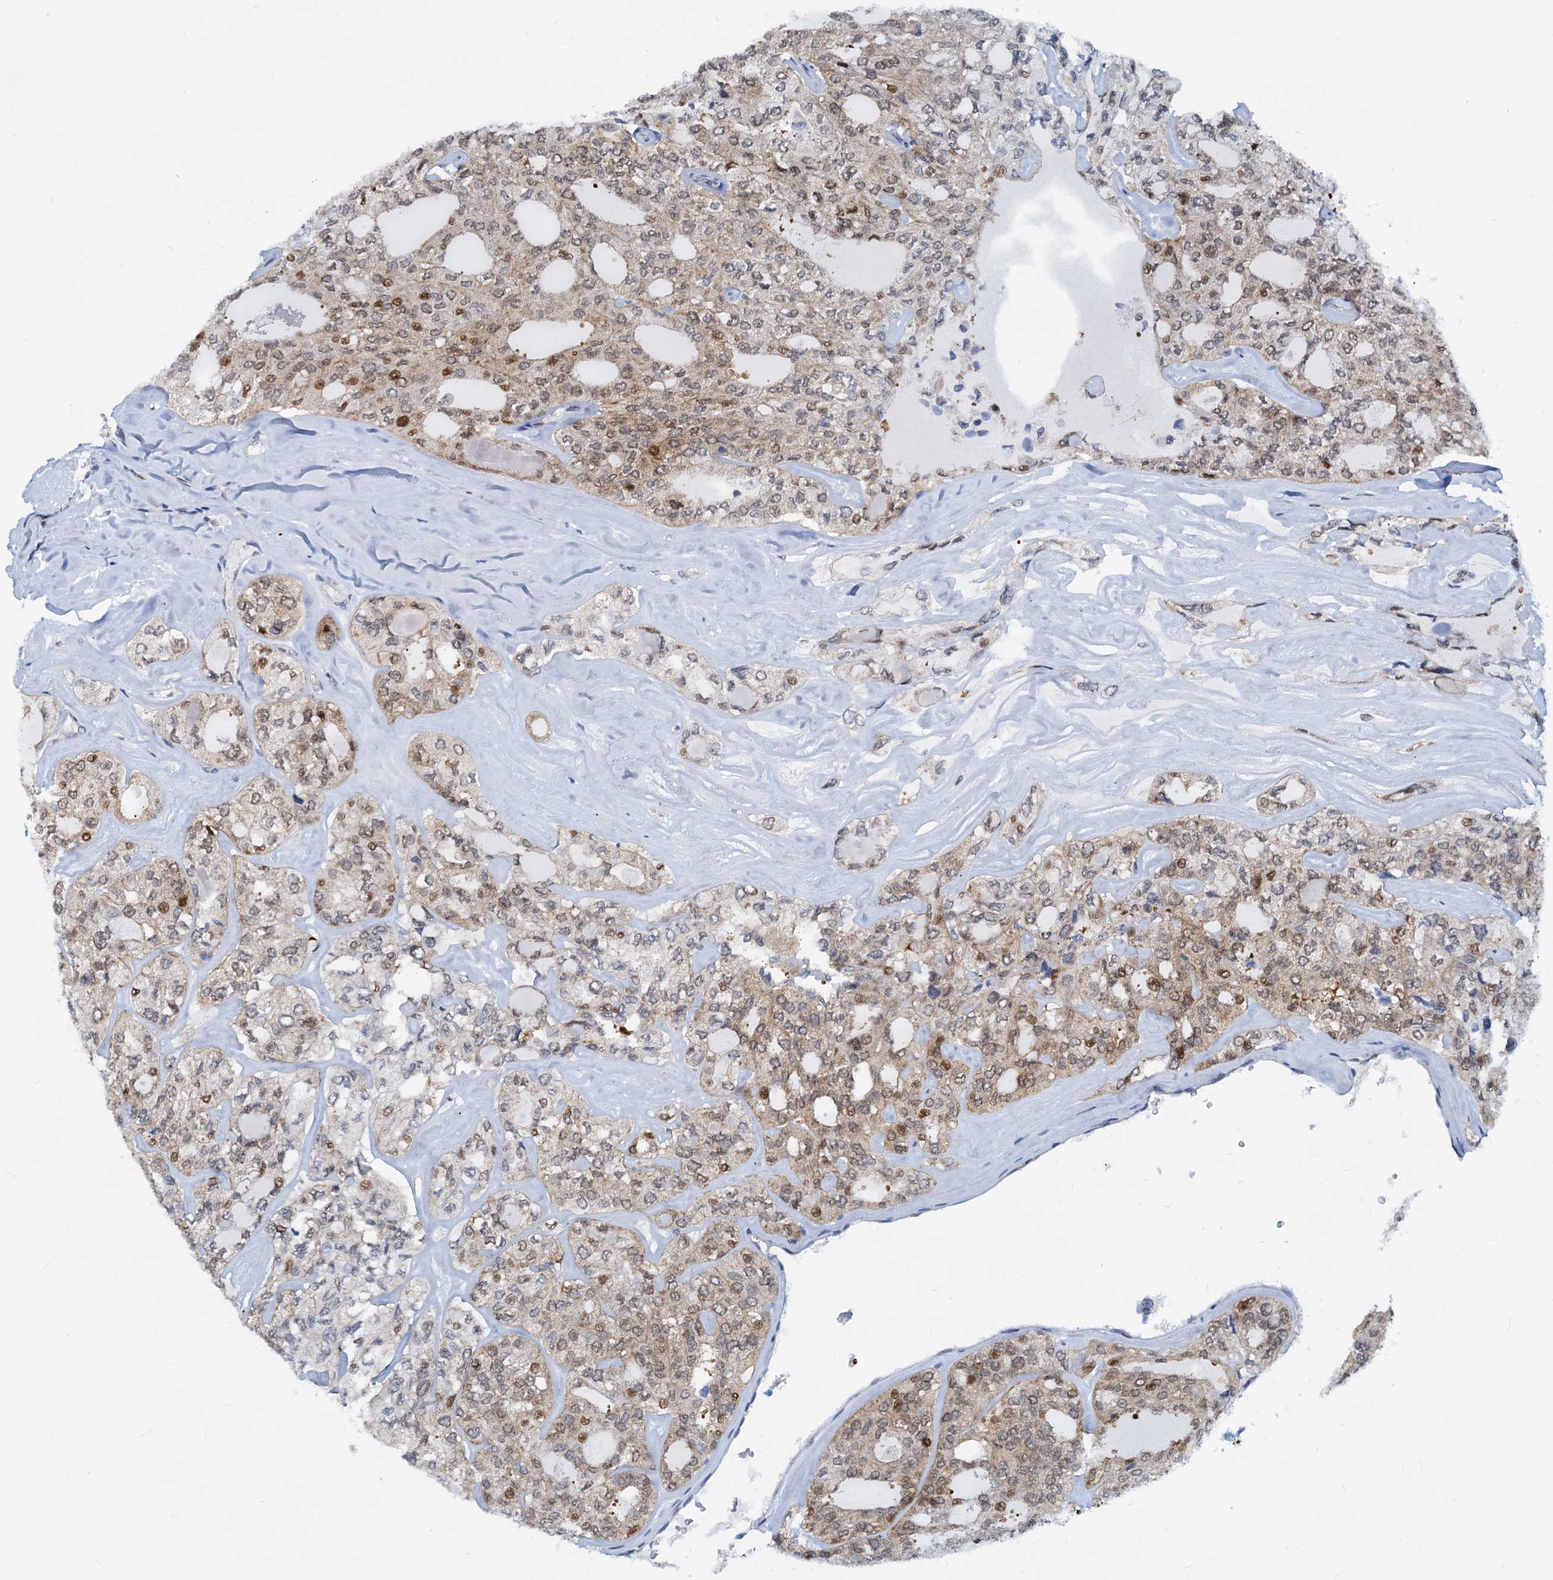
{"staining": {"intensity": "moderate", "quantity": "<25%", "location": "nuclear"}, "tissue": "thyroid cancer", "cell_type": "Tumor cells", "image_type": "cancer", "snomed": [{"axis": "morphology", "description": "Follicular adenoma carcinoma, NOS"}, {"axis": "topography", "description": "Thyroid gland"}], "caption": "The histopathology image displays a brown stain indicating the presence of a protein in the nuclear of tumor cells in thyroid follicular adenoma carcinoma. (IHC, brightfield microscopy, high magnification).", "gene": "PTGES3", "patient": {"sex": "male", "age": 75}}